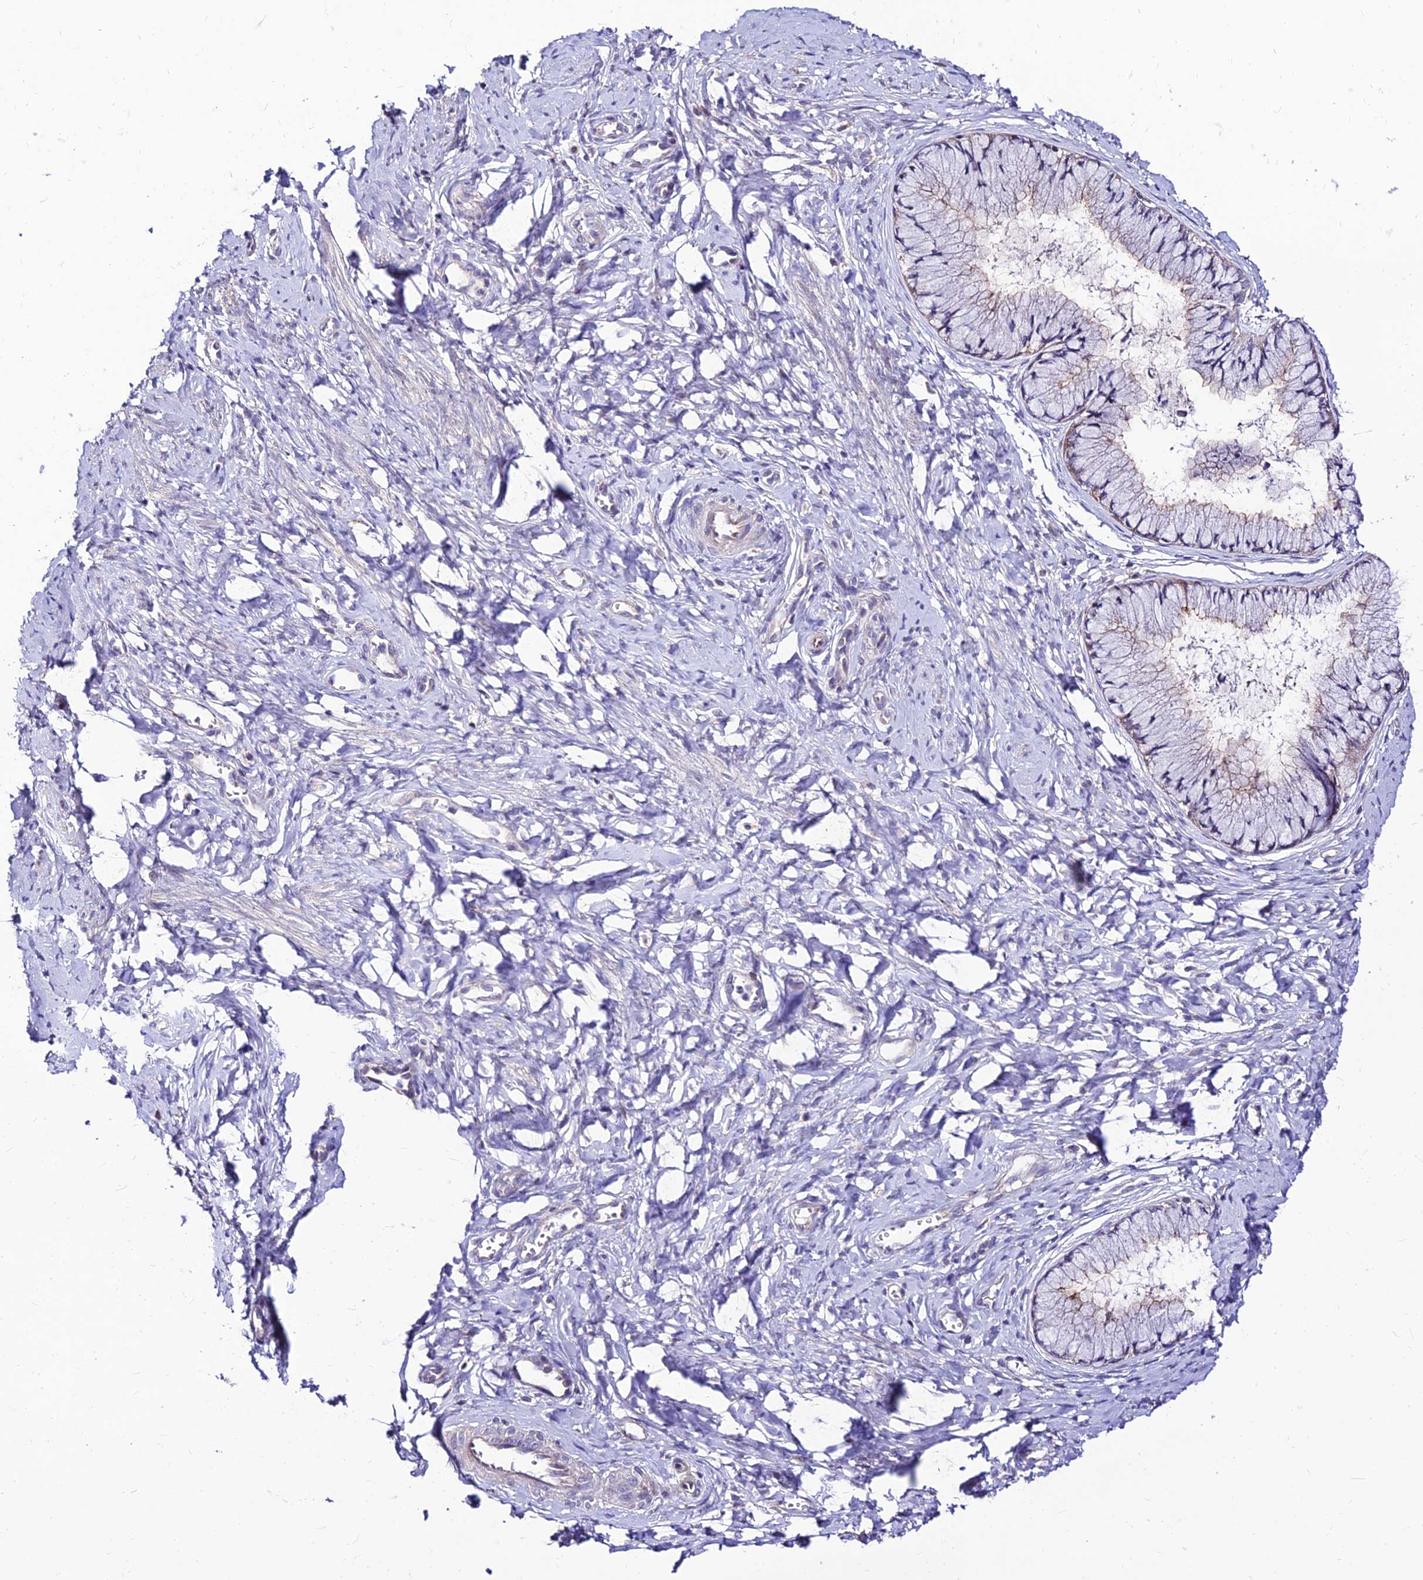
{"staining": {"intensity": "weak", "quantity": "25%-75%", "location": "cytoplasmic/membranous"}, "tissue": "cervix", "cell_type": "Glandular cells", "image_type": "normal", "snomed": [{"axis": "morphology", "description": "Normal tissue, NOS"}, {"axis": "topography", "description": "Cervix"}], "caption": "An IHC photomicrograph of benign tissue is shown. Protein staining in brown highlights weak cytoplasmic/membranous positivity in cervix within glandular cells.", "gene": "C6orf132", "patient": {"sex": "female", "age": 42}}